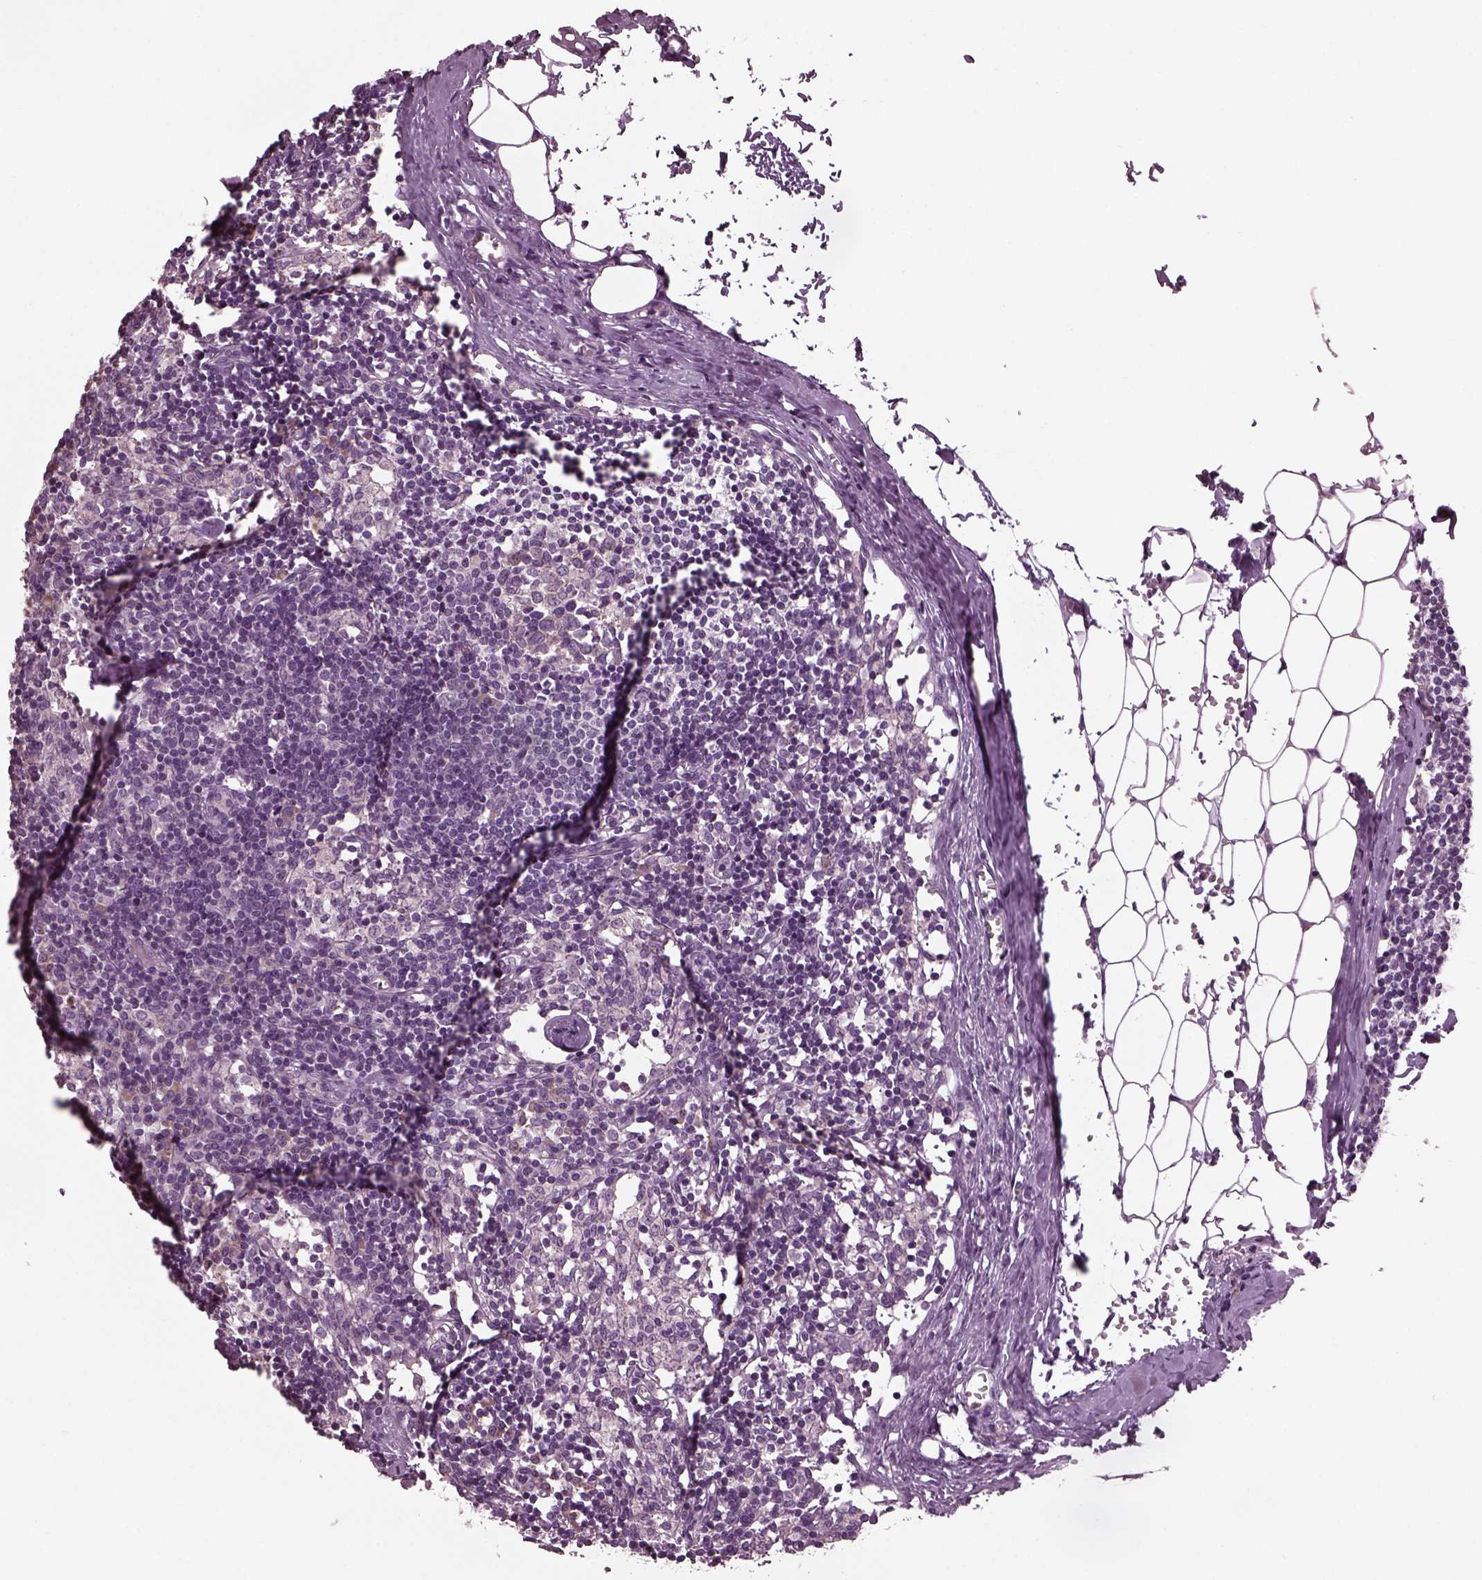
{"staining": {"intensity": "negative", "quantity": "none", "location": "none"}, "tissue": "lymph node", "cell_type": "Germinal center cells", "image_type": "normal", "snomed": [{"axis": "morphology", "description": "Normal tissue, NOS"}, {"axis": "topography", "description": "Lymph node"}], "caption": "Protein analysis of benign lymph node exhibits no significant positivity in germinal center cells. (DAB (3,3'-diaminobenzidine) IHC visualized using brightfield microscopy, high magnification).", "gene": "CABP5", "patient": {"sex": "female", "age": 52}}